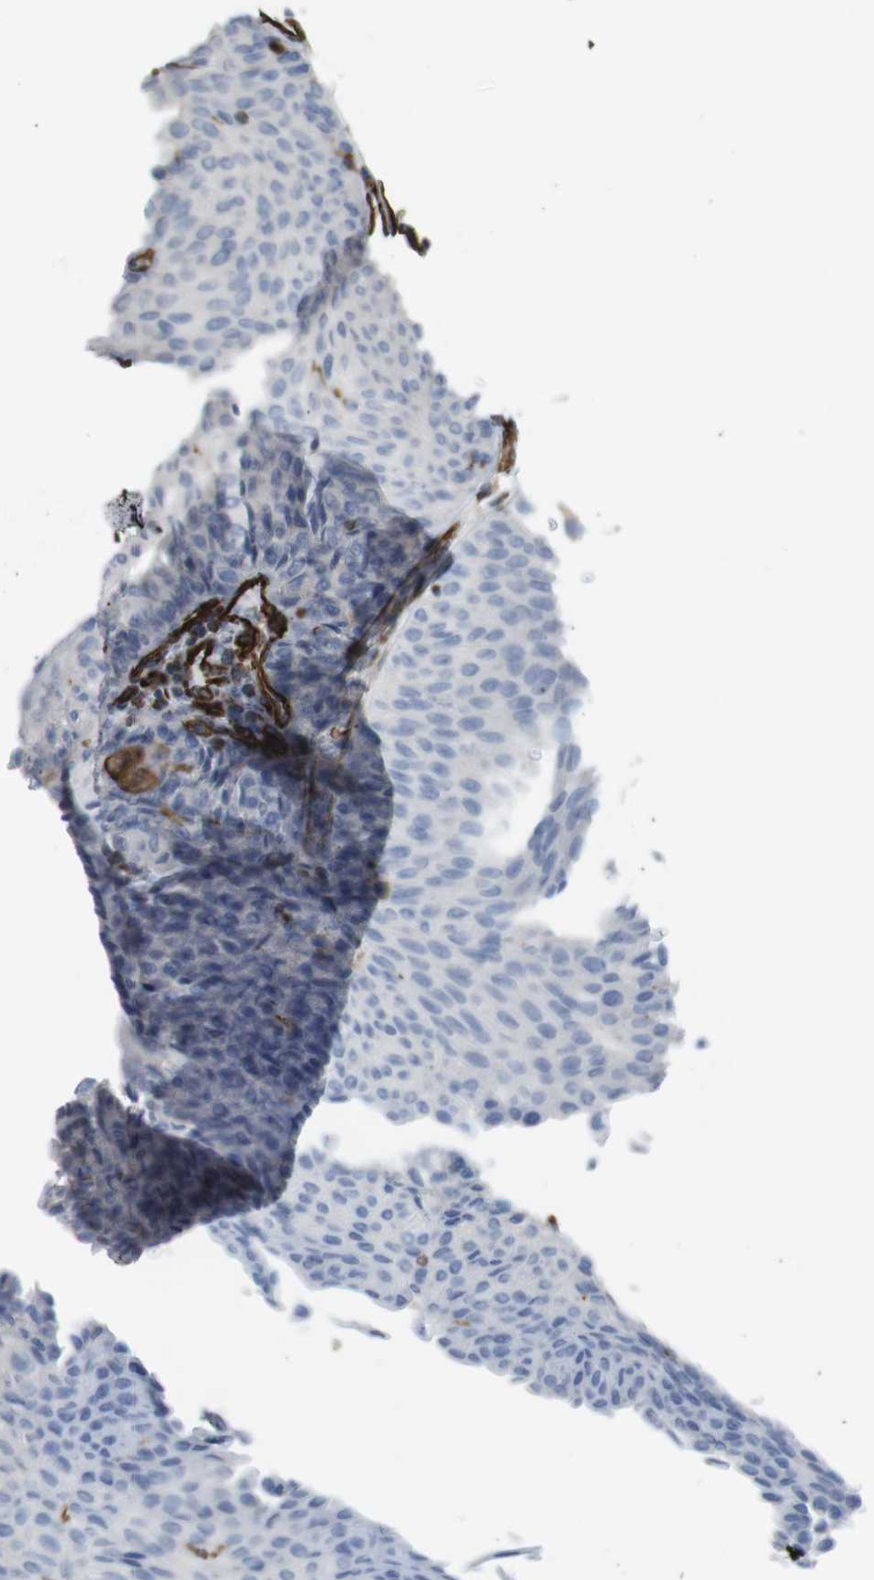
{"staining": {"intensity": "negative", "quantity": "none", "location": "none"}, "tissue": "urothelial cancer", "cell_type": "Tumor cells", "image_type": "cancer", "snomed": [{"axis": "morphology", "description": "Urothelial carcinoma, Low grade"}, {"axis": "topography", "description": "Urinary bladder"}], "caption": "Immunohistochemistry (IHC) image of neoplastic tissue: human urothelial cancer stained with DAB (3,3'-diaminobenzidine) shows no significant protein staining in tumor cells.", "gene": "RALGPS1", "patient": {"sex": "male", "age": 78}}